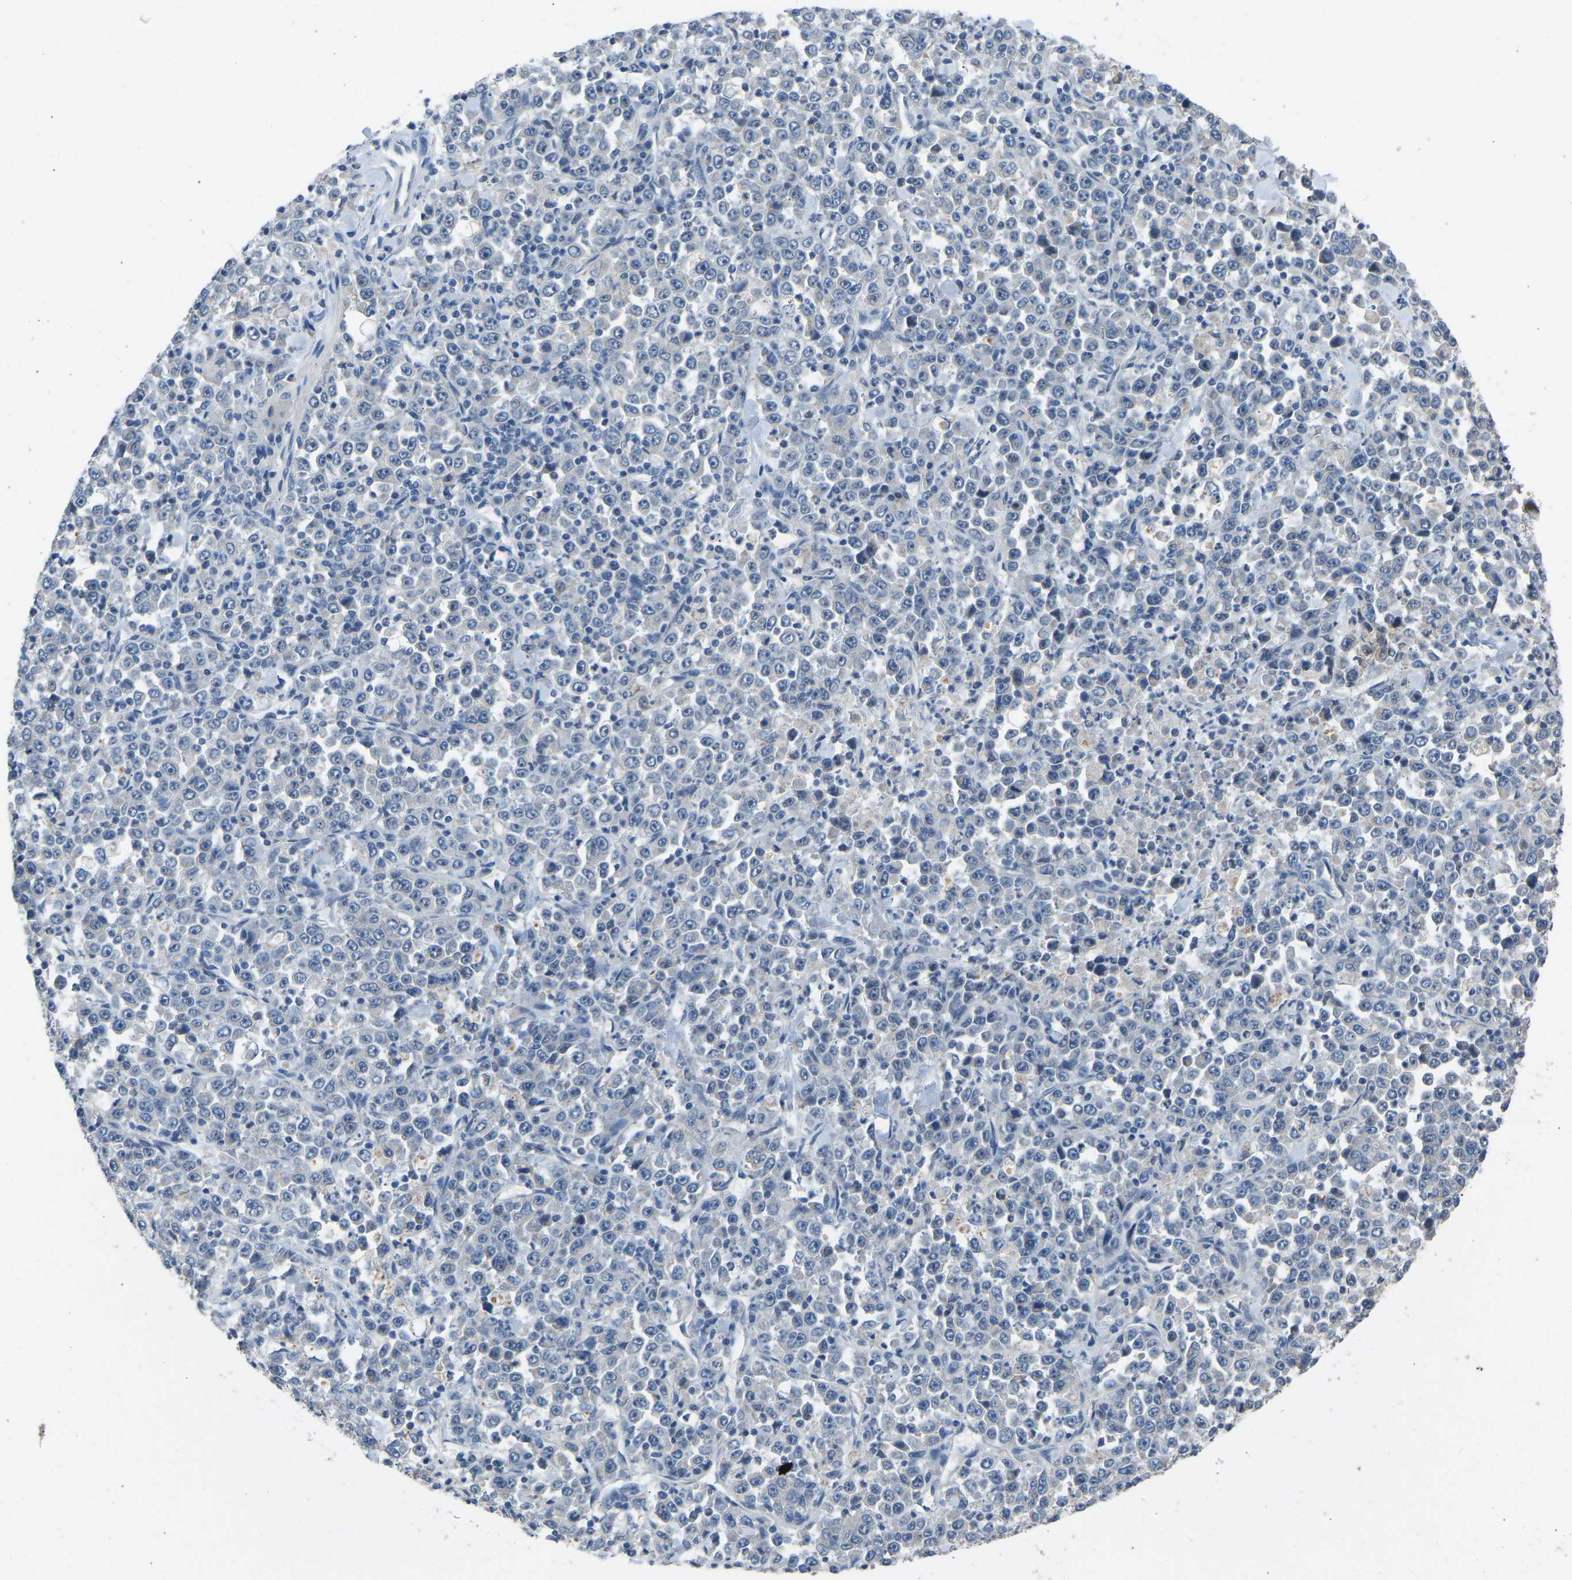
{"staining": {"intensity": "negative", "quantity": "none", "location": "none"}, "tissue": "stomach cancer", "cell_type": "Tumor cells", "image_type": "cancer", "snomed": [{"axis": "morphology", "description": "Normal tissue, NOS"}, {"axis": "morphology", "description": "Adenocarcinoma, NOS"}, {"axis": "topography", "description": "Stomach, upper"}, {"axis": "topography", "description": "Stomach"}], "caption": "The photomicrograph demonstrates no significant positivity in tumor cells of adenocarcinoma (stomach).", "gene": "CDK2AP1", "patient": {"sex": "male", "age": 59}}